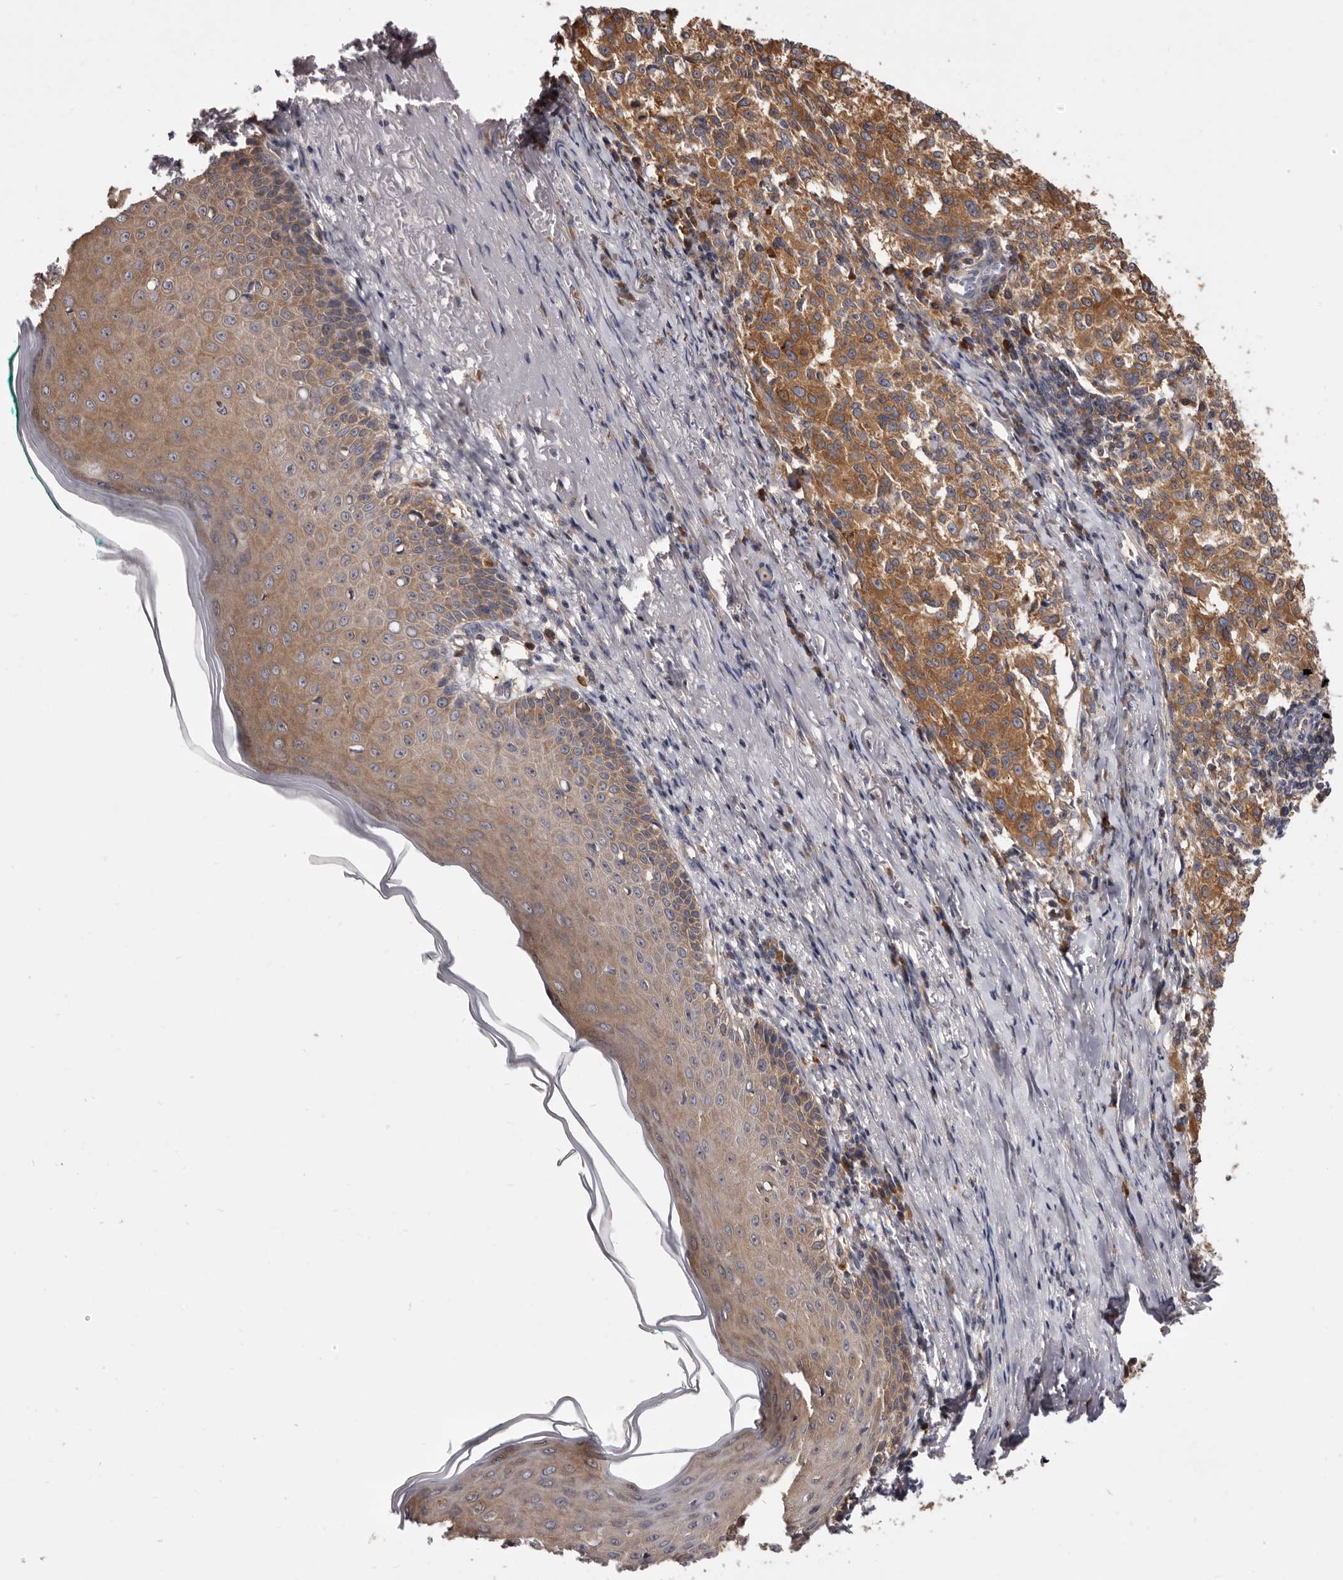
{"staining": {"intensity": "moderate", "quantity": ">75%", "location": "cytoplasmic/membranous"}, "tissue": "melanoma", "cell_type": "Tumor cells", "image_type": "cancer", "snomed": [{"axis": "morphology", "description": "Necrosis, NOS"}, {"axis": "morphology", "description": "Malignant melanoma, NOS"}, {"axis": "topography", "description": "Skin"}], "caption": "Melanoma was stained to show a protein in brown. There is medium levels of moderate cytoplasmic/membranous expression in about >75% of tumor cells. (DAB IHC, brown staining for protein, blue staining for nuclei).", "gene": "ADAMTS20", "patient": {"sex": "female", "age": 87}}